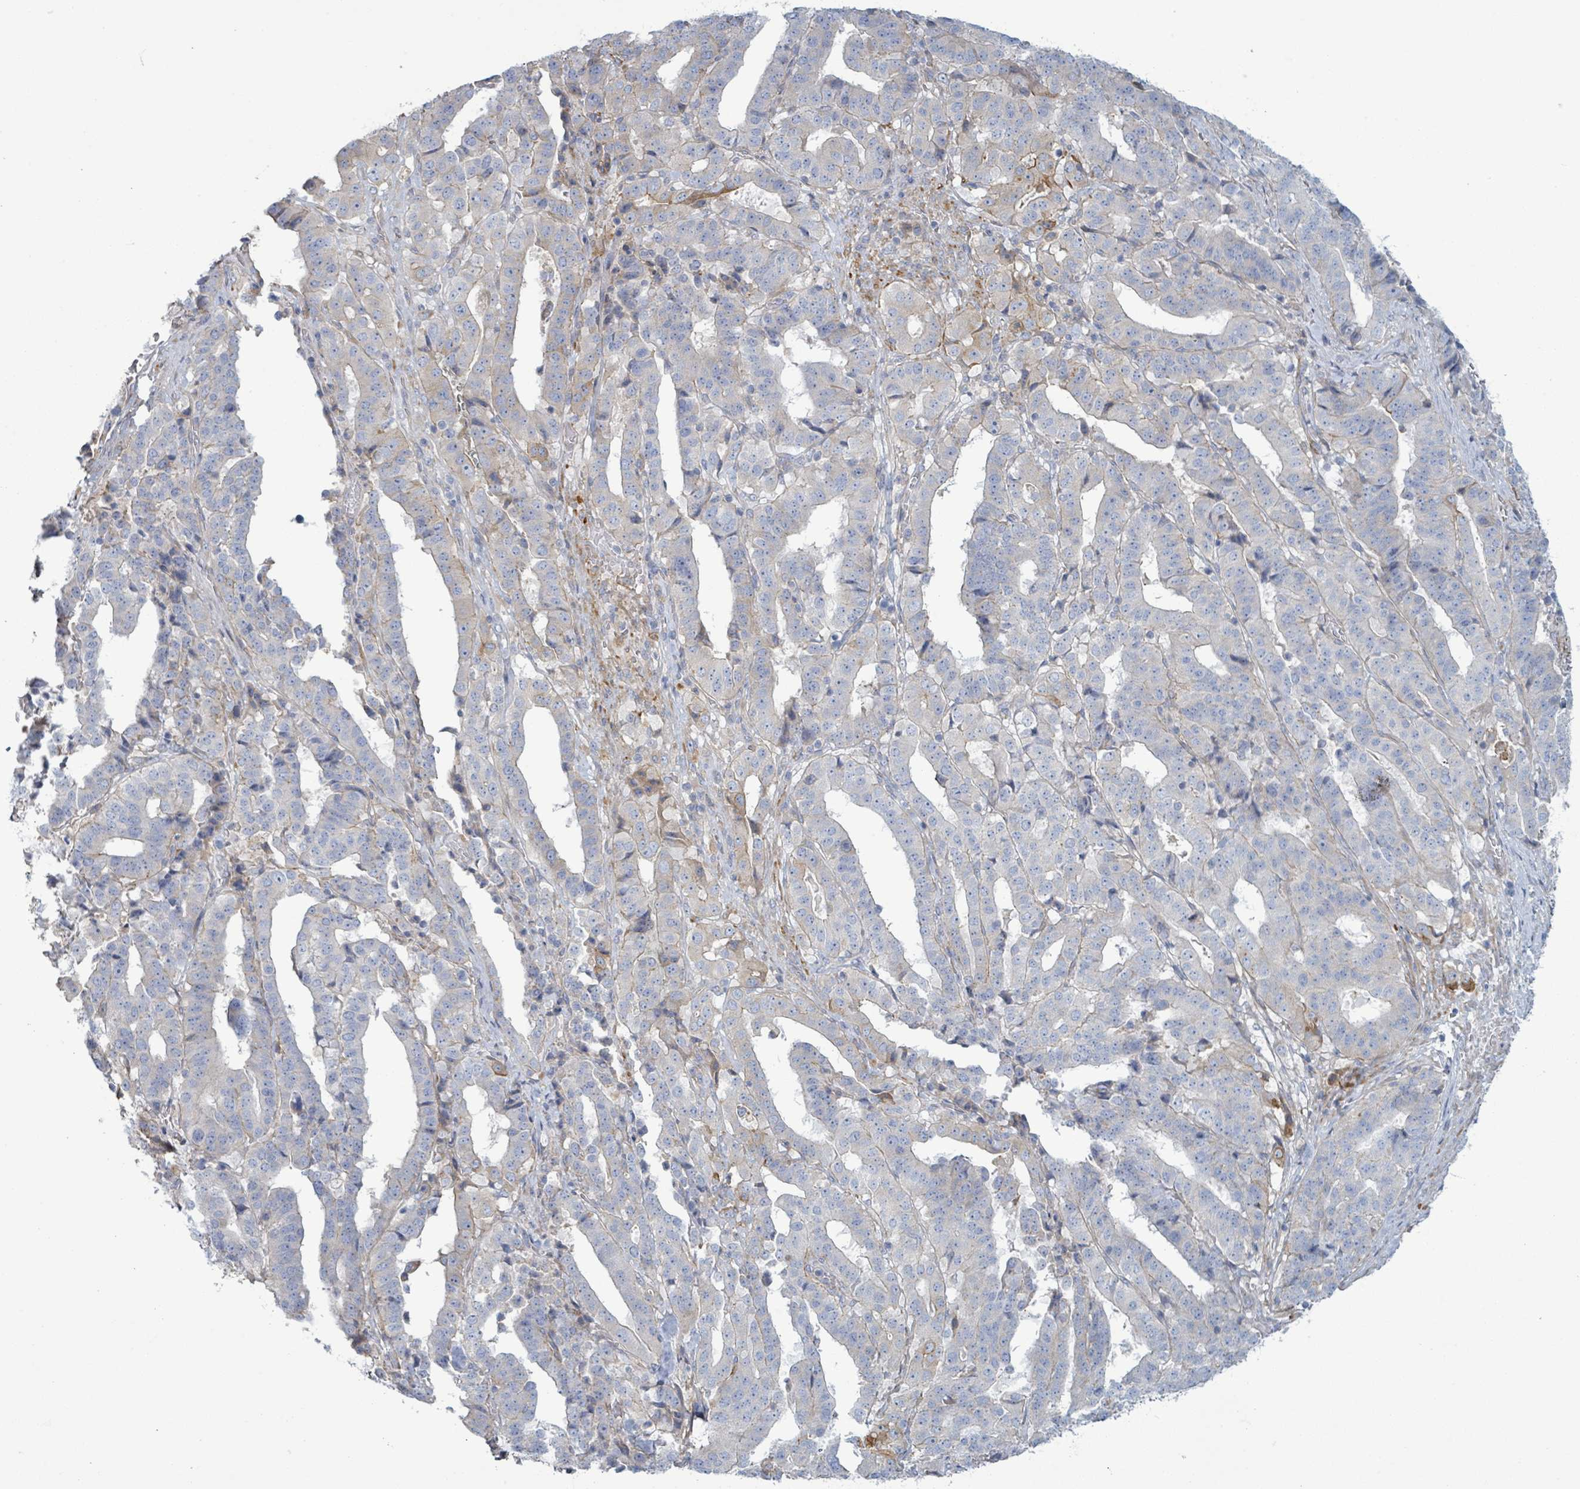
{"staining": {"intensity": "moderate", "quantity": "<25%", "location": "cytoplasmic/membranous"}, "tissue": "stomach cancer", "cell_type": "Tumor cells", "image_type": "cancer", "snomed": [{"axis": "morphology", "description": "Adenocarcinoma, NOS"}, {"axis": "topography", "description": "Stomach"}], "caption": "DAB immunohistochemical staining of stomach cancer displays moderate cytoplasmic/membranous protein staining in about <25% of tumor cells.", "gene": "COL13A1", "patient": {"sex": "male", "age": 48}}